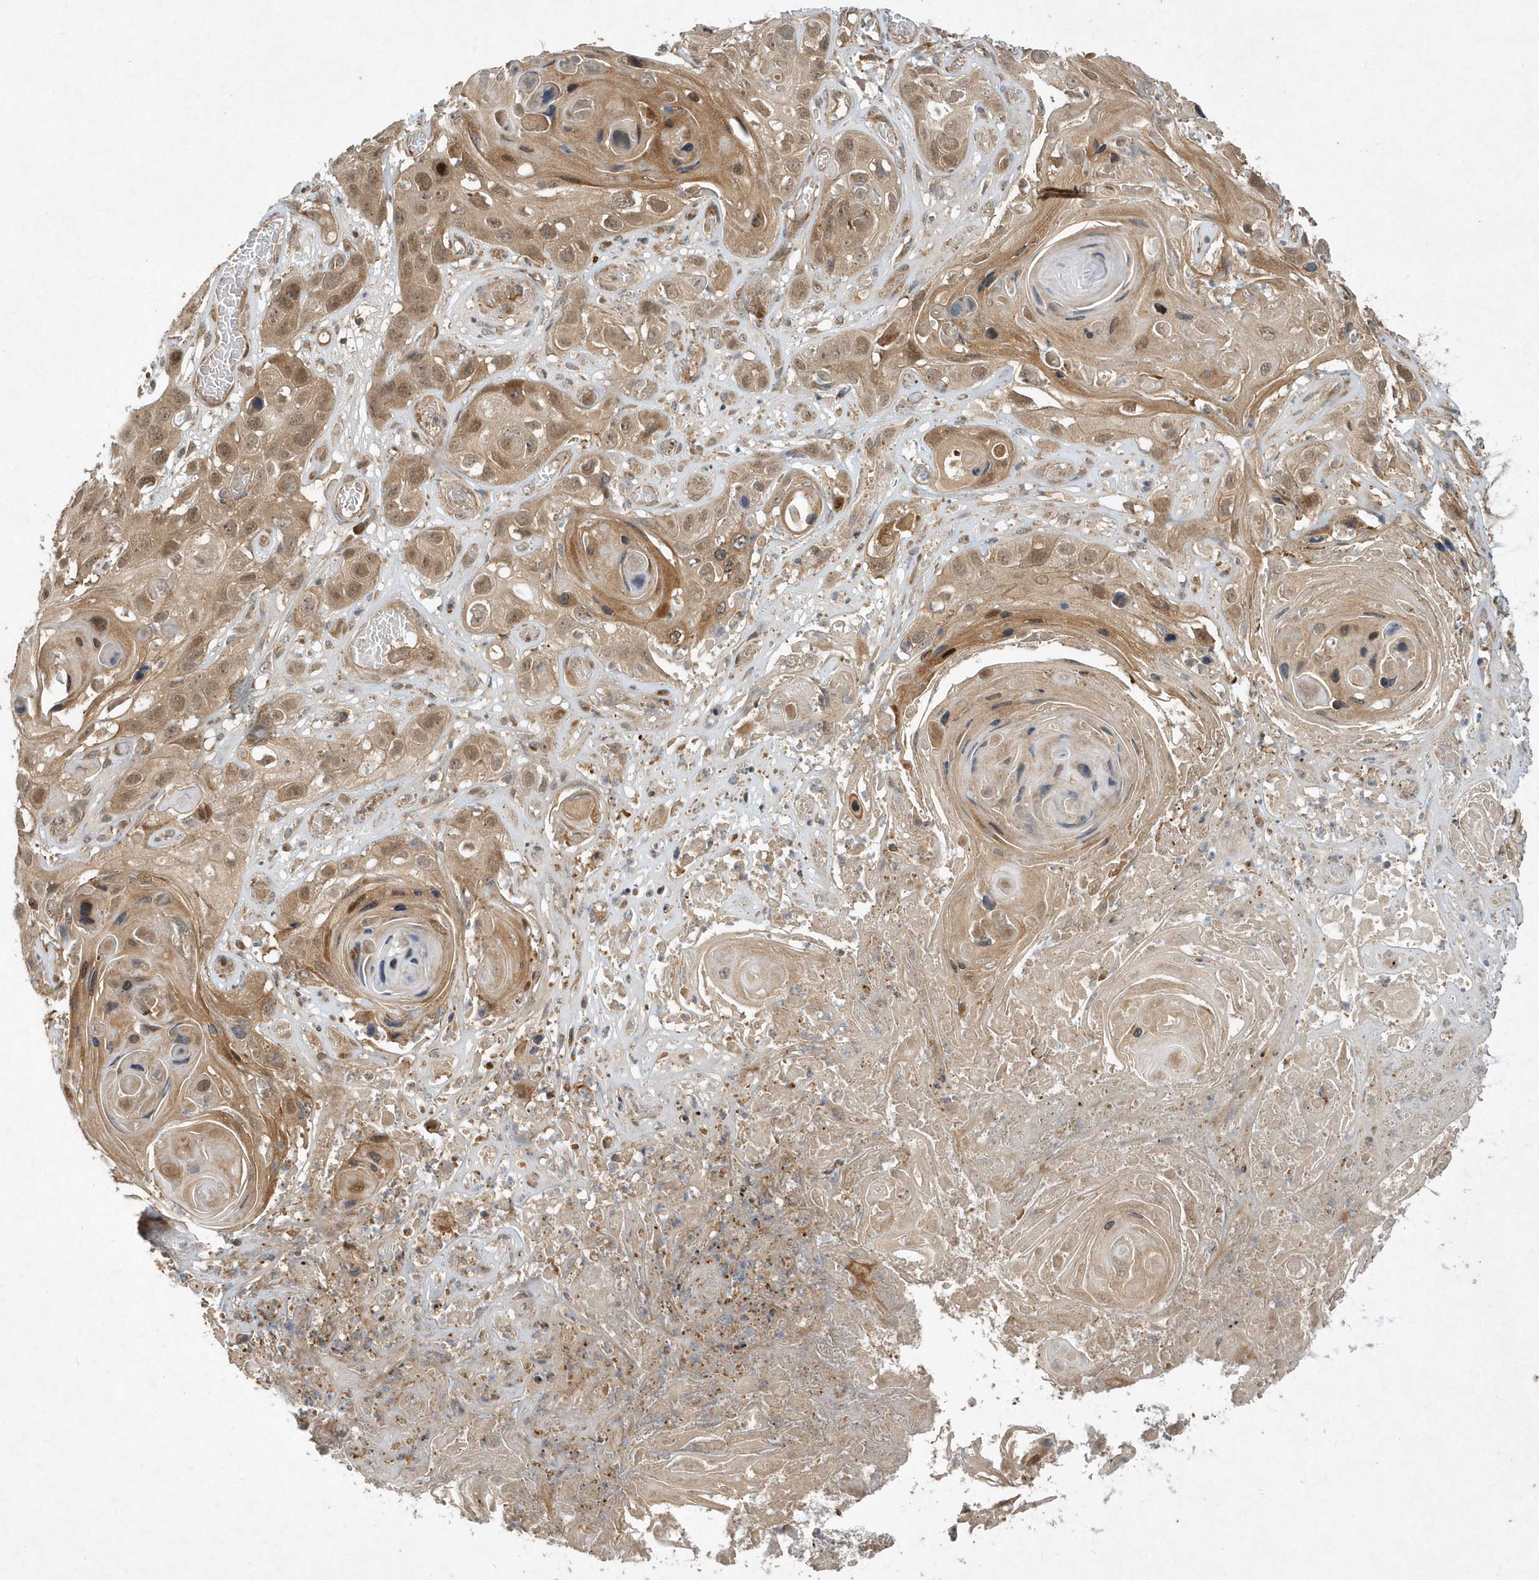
{"staining": {"intensity": "moderate", "quantity": ">75%", "location": "cytoplasmic/membranous,nuclear"}, "tissue": "skin cancer", "cell_type": "Tumor cells", "image_type": "cancer", "snomed": [{"axis": "morphology", "description": "Squamous cell carcinoma, NOS"}, {"axis": "topography", "description": "Skin"}], "caption": "Protein expression by immunohistochemistry (IHC) reveals moderate cytoplasmic/membranous and nuclear positivity in approximately >75% of tumor cells in squamous cell carcinoma (skin).", "gene": "GFM2", "patient": {"sex": "male", "age": 55}}